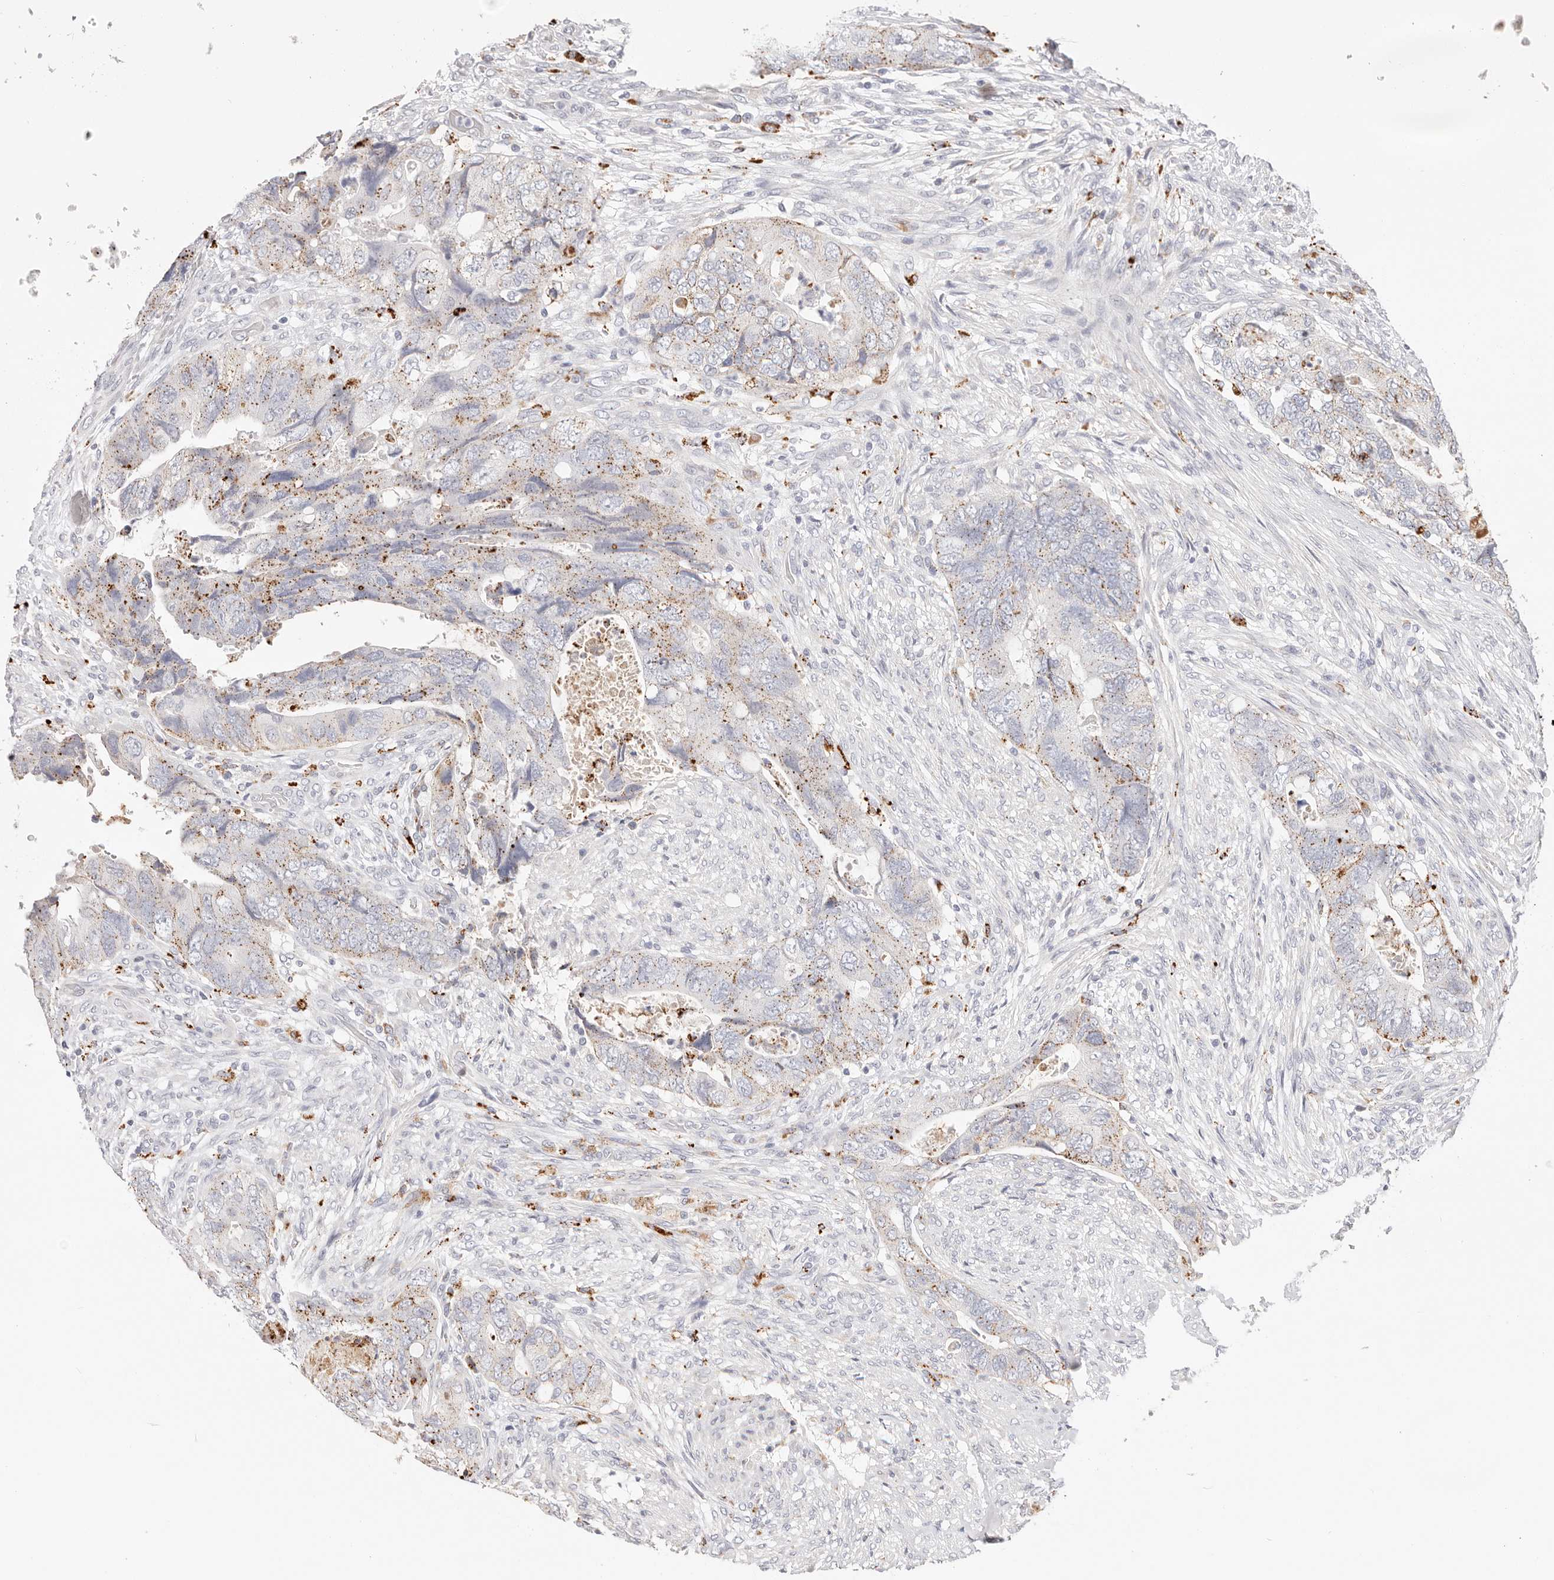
{"staining": {"intensity": "strong", "quantity": "<25%", "location": "cytoplasmic/membranous"}, "tissue": "colorectal cancer", "cell_type": "Tumor cells", "image_type": "cancer", "snomed": [{"axis": "morphology", "description": "Adenocarcinoma, NOS"}, {"axis": "topography", "description": "Rectum"}], "caption": "The image reveals staining of colorectal adenocarcinoma, revealing strong cytoplasmic/membranous protein positivity (brown color) within tumor cells.", "gene": "STKLD1", "patient": {"sex": "male", "age": 63}}